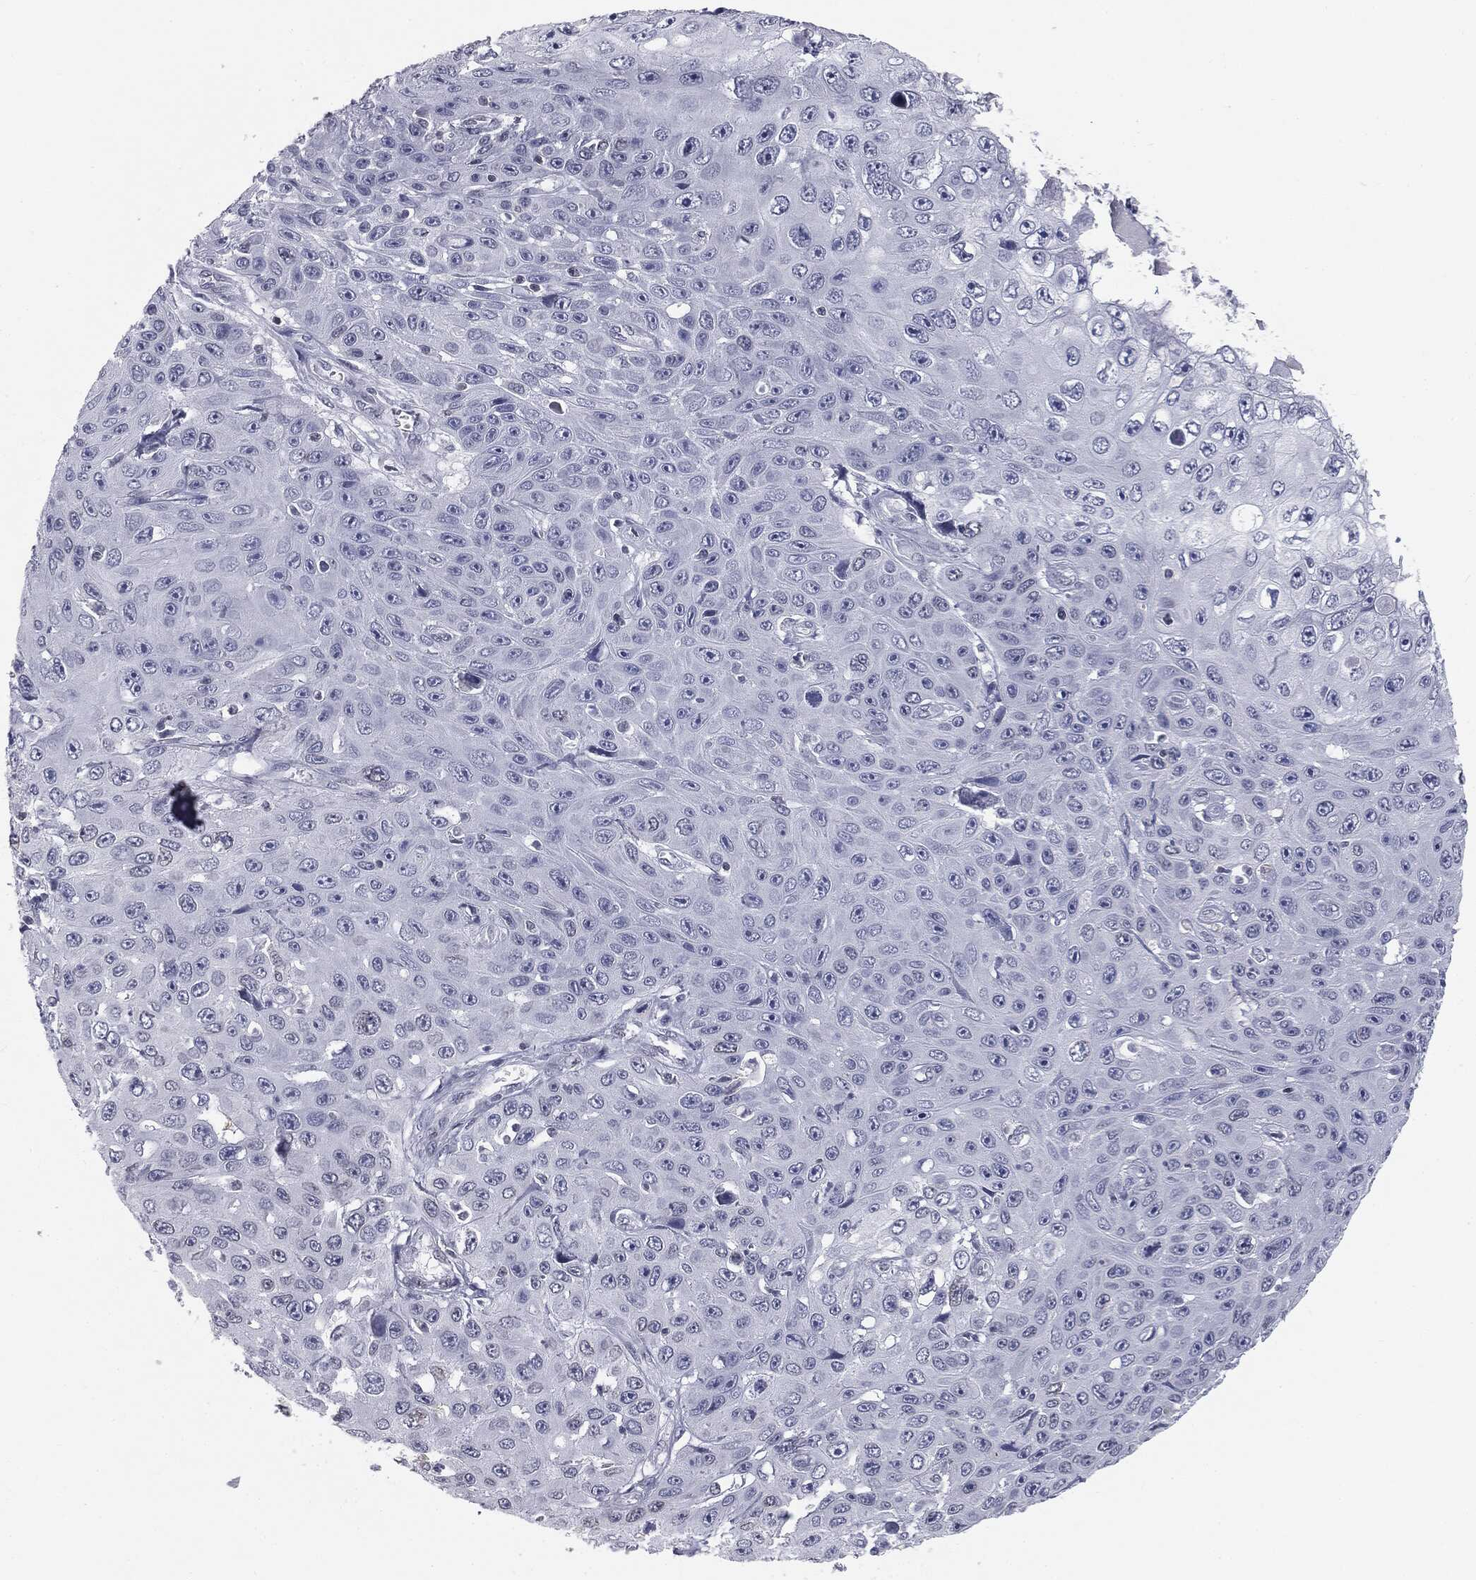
{"staining": {"intensity": "negative", "quantity": "none", "location": "none"}, "tissue": "skin cancer", "cell_type": "Tumor cells", "image_type": "cancer", "snomed": [{"axis": "morphology", "description": "Squamous cell carcinoma, NOS"}, {"axis": "topography", "description": "Skin"}], "caption": "Immunohistochemistry micrograph of human skin cancer (squamous cell carcinoma) stained for a protein (brown), which reveals no expression in tumor cells.", "gene": "ALDOB", "patient": {"sex": "male", "age": 82}}